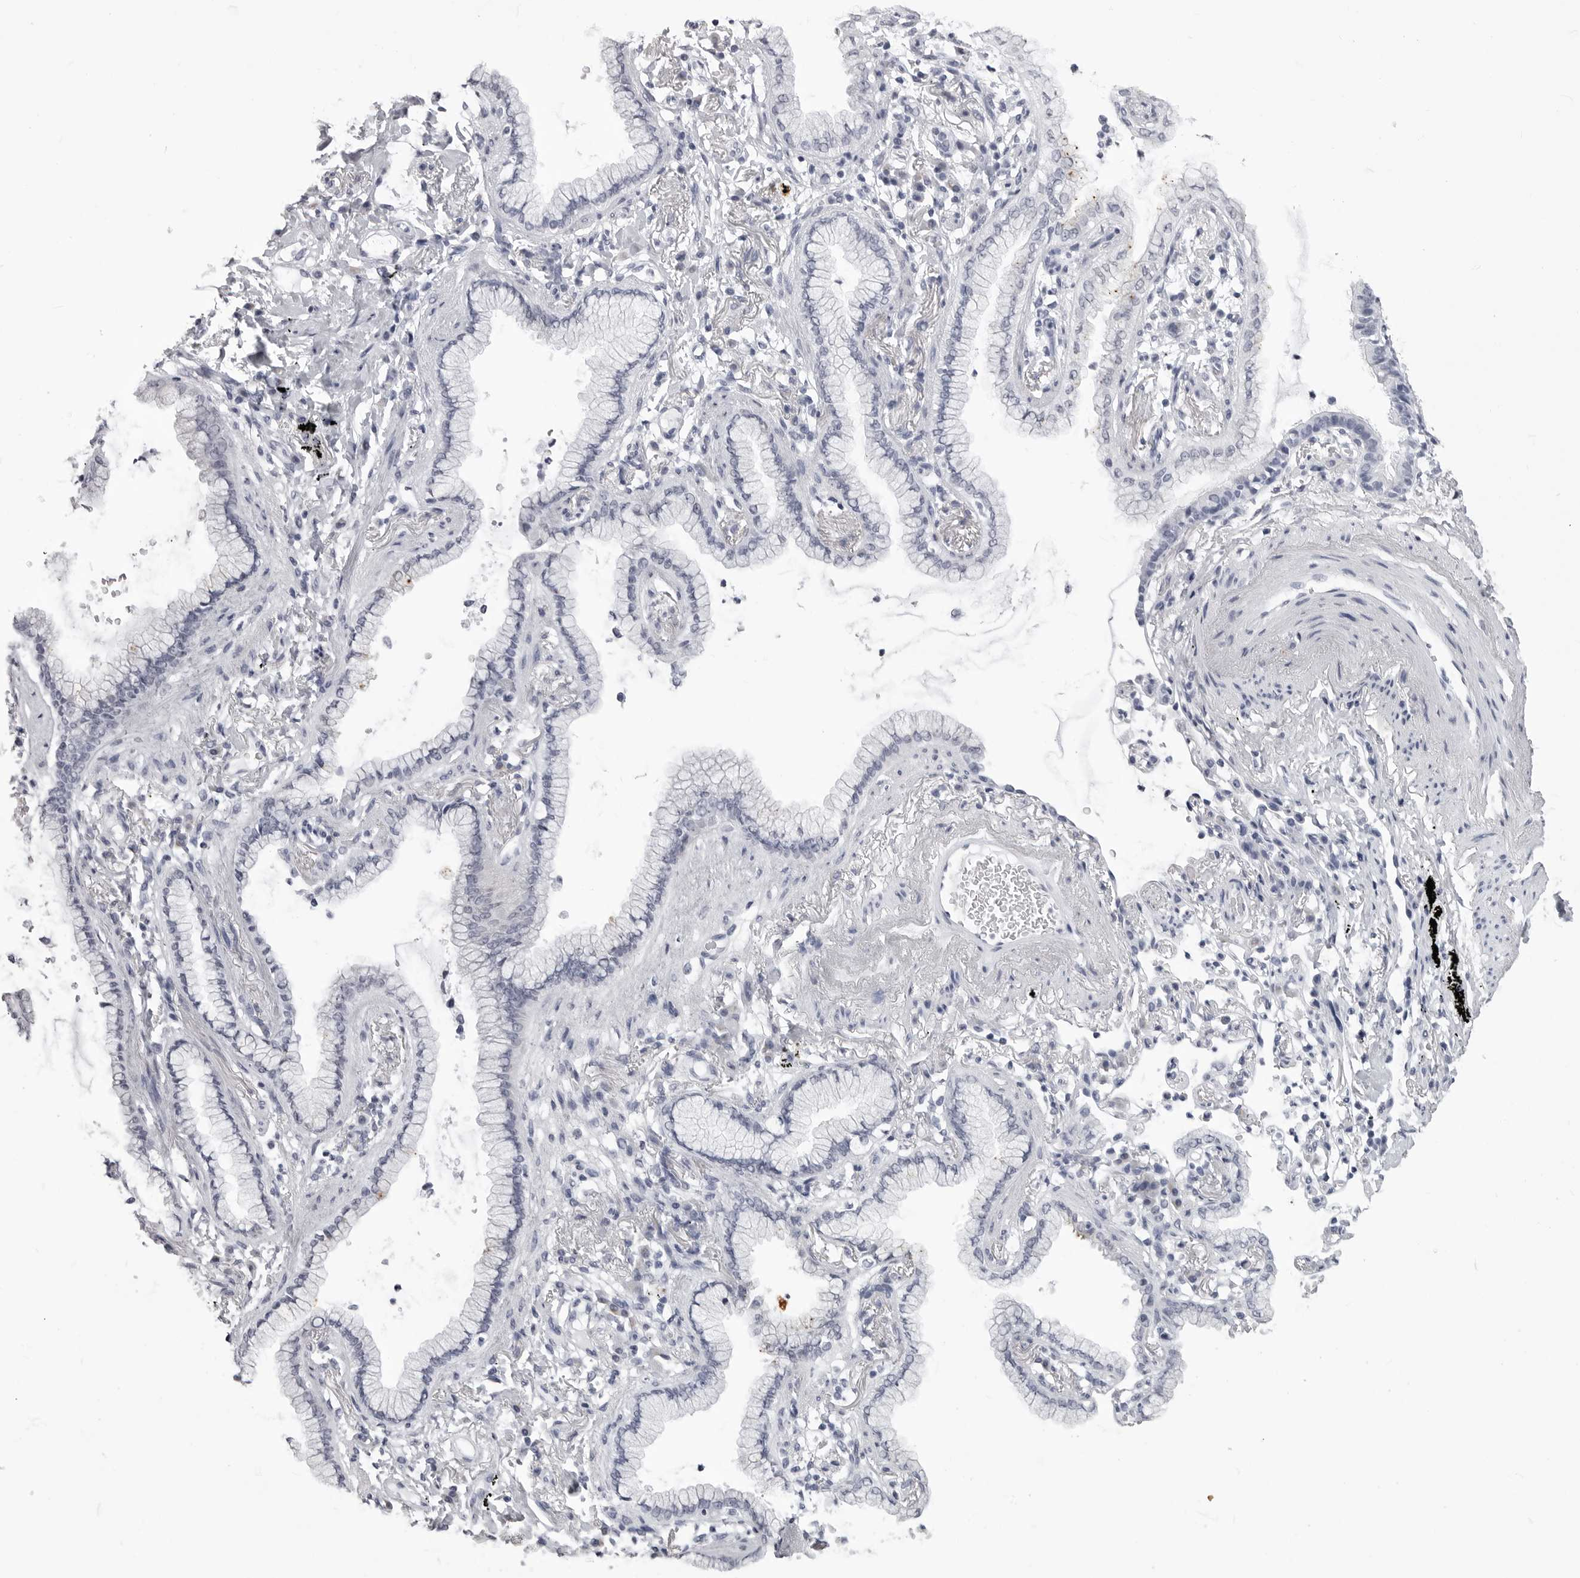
{"staining": {"intensity": "negative", "quantity": "none", "location": "none"}, "tissue": "lung cancer", "cell_type": "Tumor cells", "image_type": "cancer", "snomed": [{"axis": "morphology", "description": "Adenocarcinoma, NOS"}, {"axis": "topography", "description": "Lung"}], "caption": "DAB (3,3'-diaminobenzidine) immunohistochemical staining of human lung adenocarcinoma reveals no significant staining in tumor cells.", "gene": "LGALS4", "patient": {"sex": "female", "age": 70}}